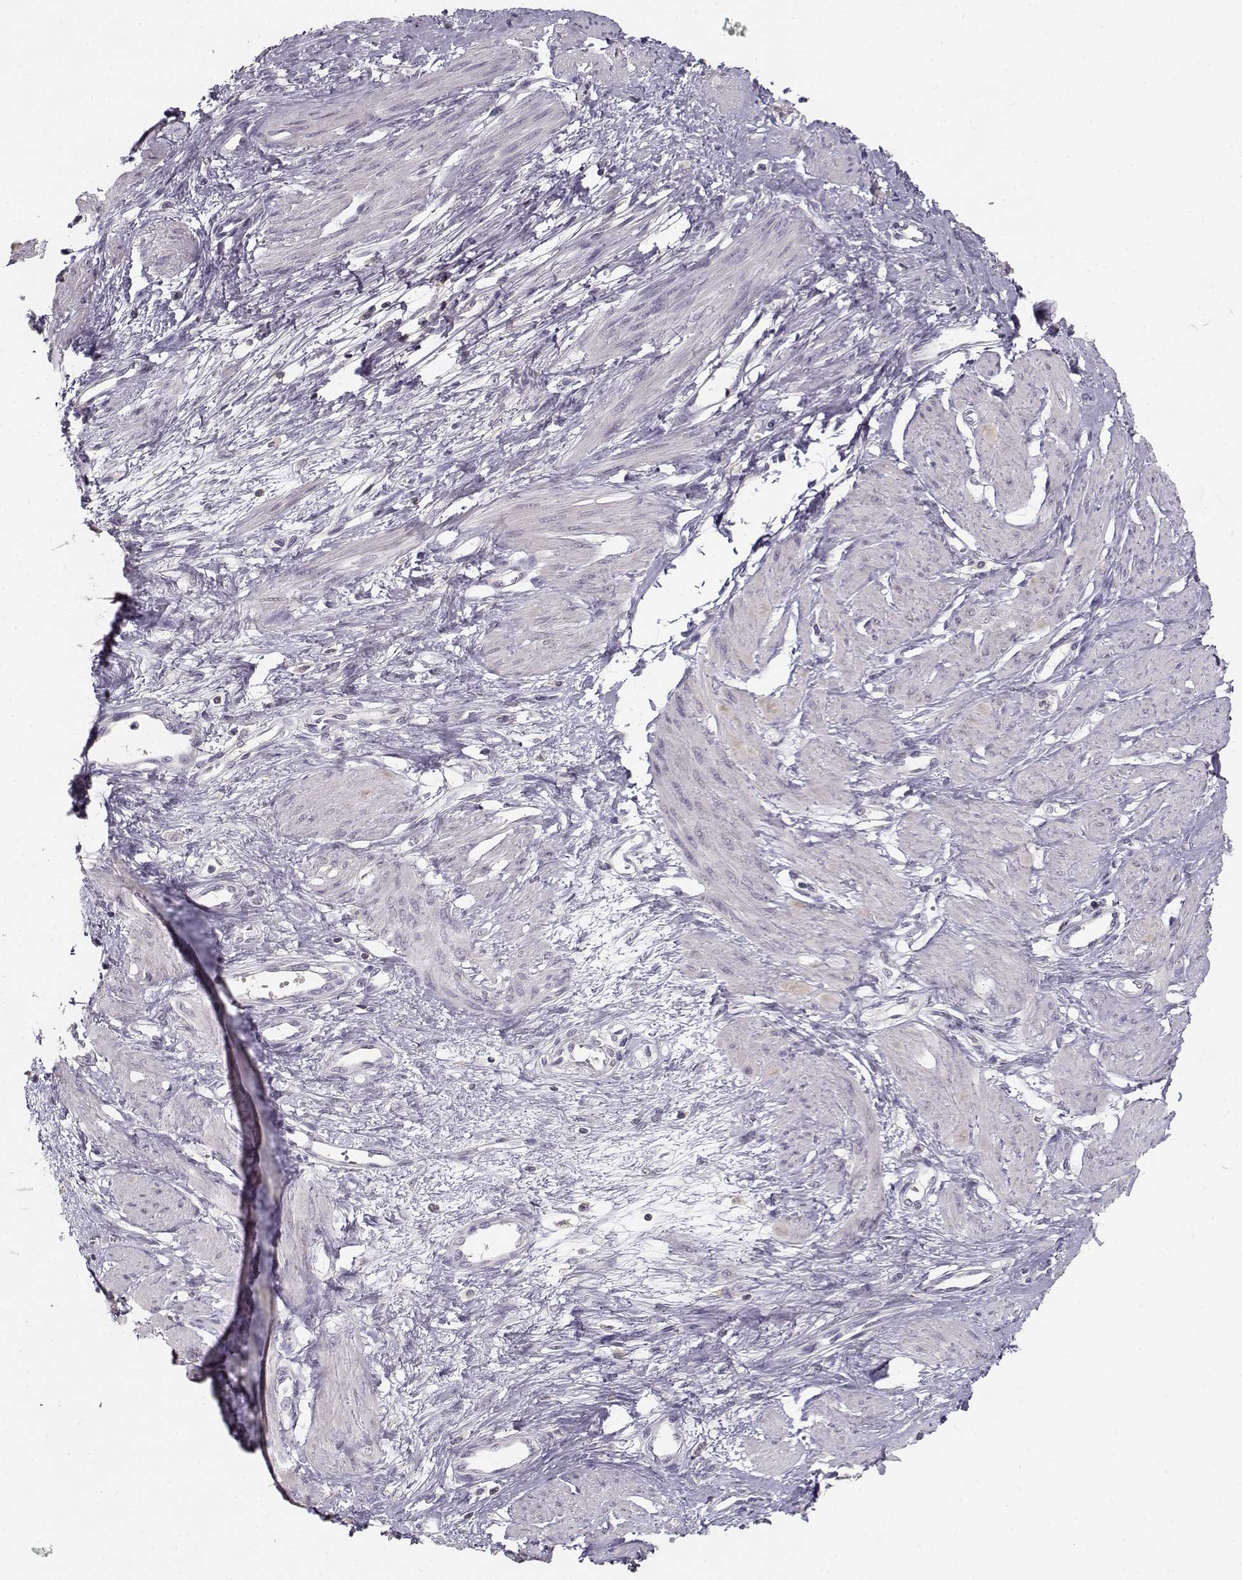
{"staining": {"intensity": "negative", "quantity": "none", "location": "none"}, "tissue": "smooth muscle", "cell_type": "Smooth muscle cells", "image_type": "normal", "snomed": [{"axis": "morphology", "description": "Normal tissue, NOS"}, {"axis": "topography", "description": "Smooth muscle"}, {"axis": "topography", "description": "Uterus"}], "caption": "An image of smooth muscle stained for a protein demonstrates no brown staining in smooth muscle cells.", "gene": "UROC1", "patient": {"sex": "female", "age": 39}}